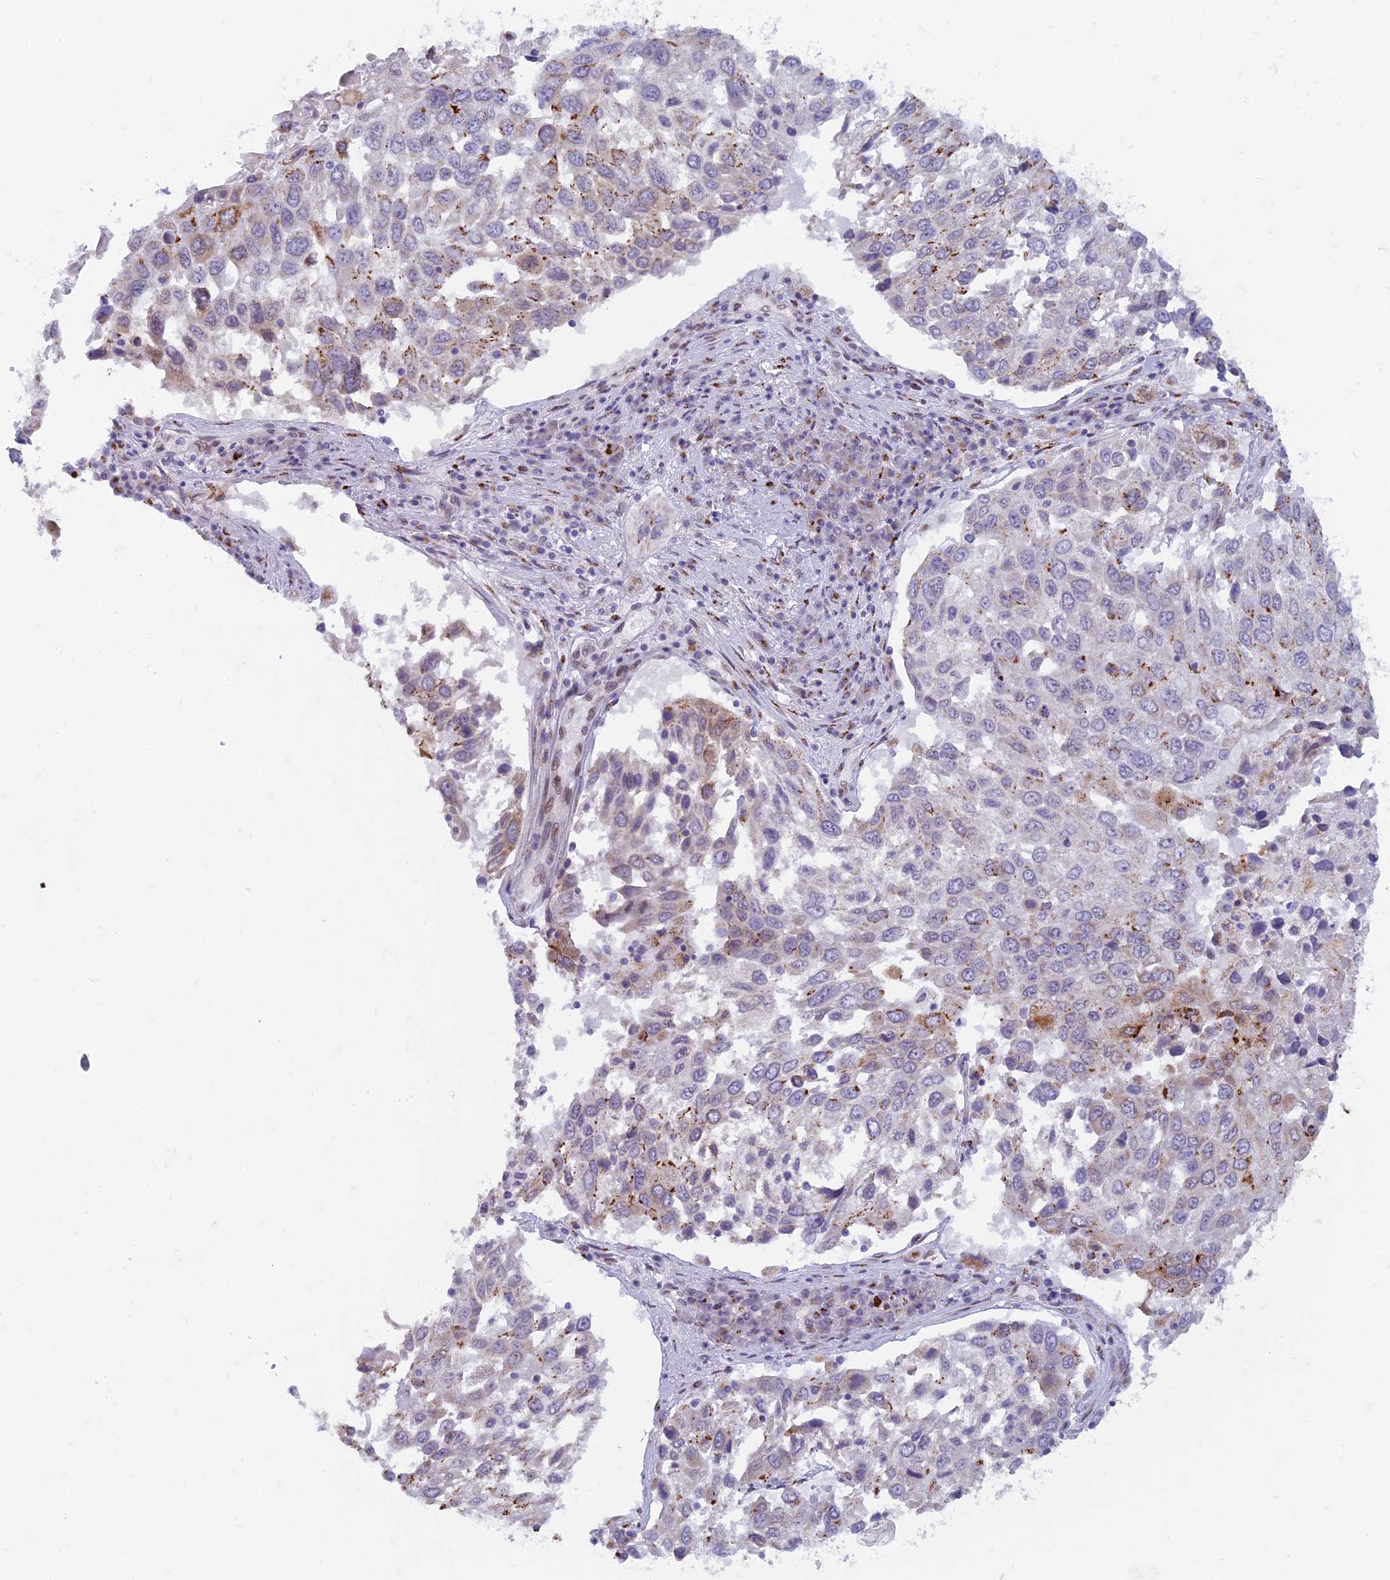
{"staining": {"intensity": "moderate", "quantity": "<25%", "location": "cytoplasmic/membranous"}, "tissue": "lung cancer", "cell_type": "Tumor cells", "image_type": "cancer", "snomed": [{"axis": "morphology", "description": "Squamous cell carcinoma, NOS"}, {"axis": "topography", "description": "Lung"}], "caption": "Immunohistochemical staining of human lung cancer (squamous cell carcinoma) demonstrates low levels of moderate cytoplasmic/membranous protein staining in about <25% of tumor cells. The staining was performed using DAB to visualize the protein expression in brown, while the nuclei were stained in blue with hematoxylin (Magnification: 20x).", "gene": "FAM3C", "patient": {"sex": "male", "age": 65}}